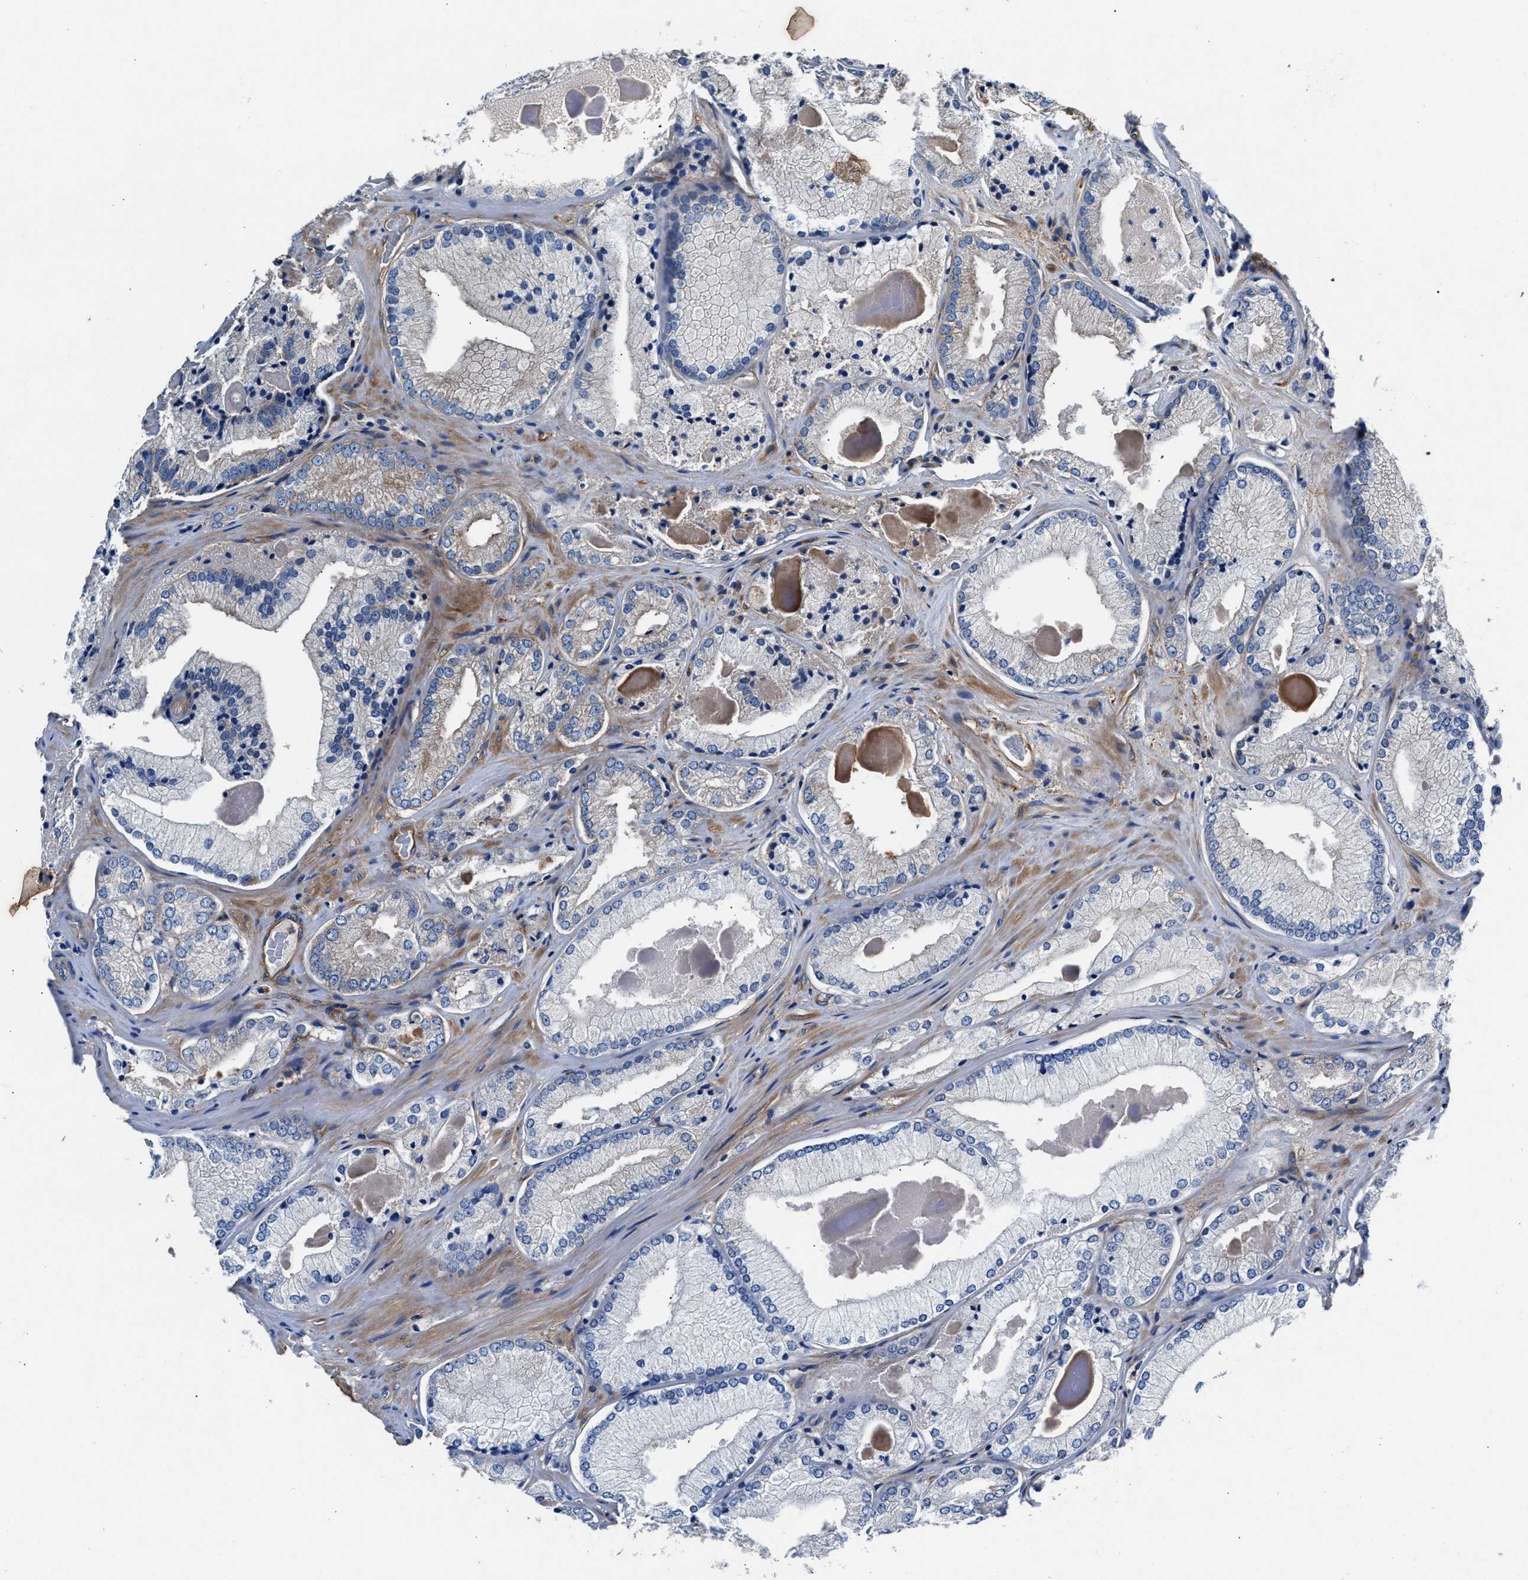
{"staining": {"intensity": "negative", "quantity": "none", "location": "none"}, "tissue": "prostate cancer", "cell_type": "Tumor cells", "image_type": "cancer", "snomed": [{"axis": "morphology", "description": "Adenocarcinoma, Low grade"}, {"axis": "topography", "description": "Prostate"}], "caption": "Tumor cells are negative for protein expression in human prostate cancer.", "gene": "SH3GL1", "patient": {"sex": "male", "age": 65}}